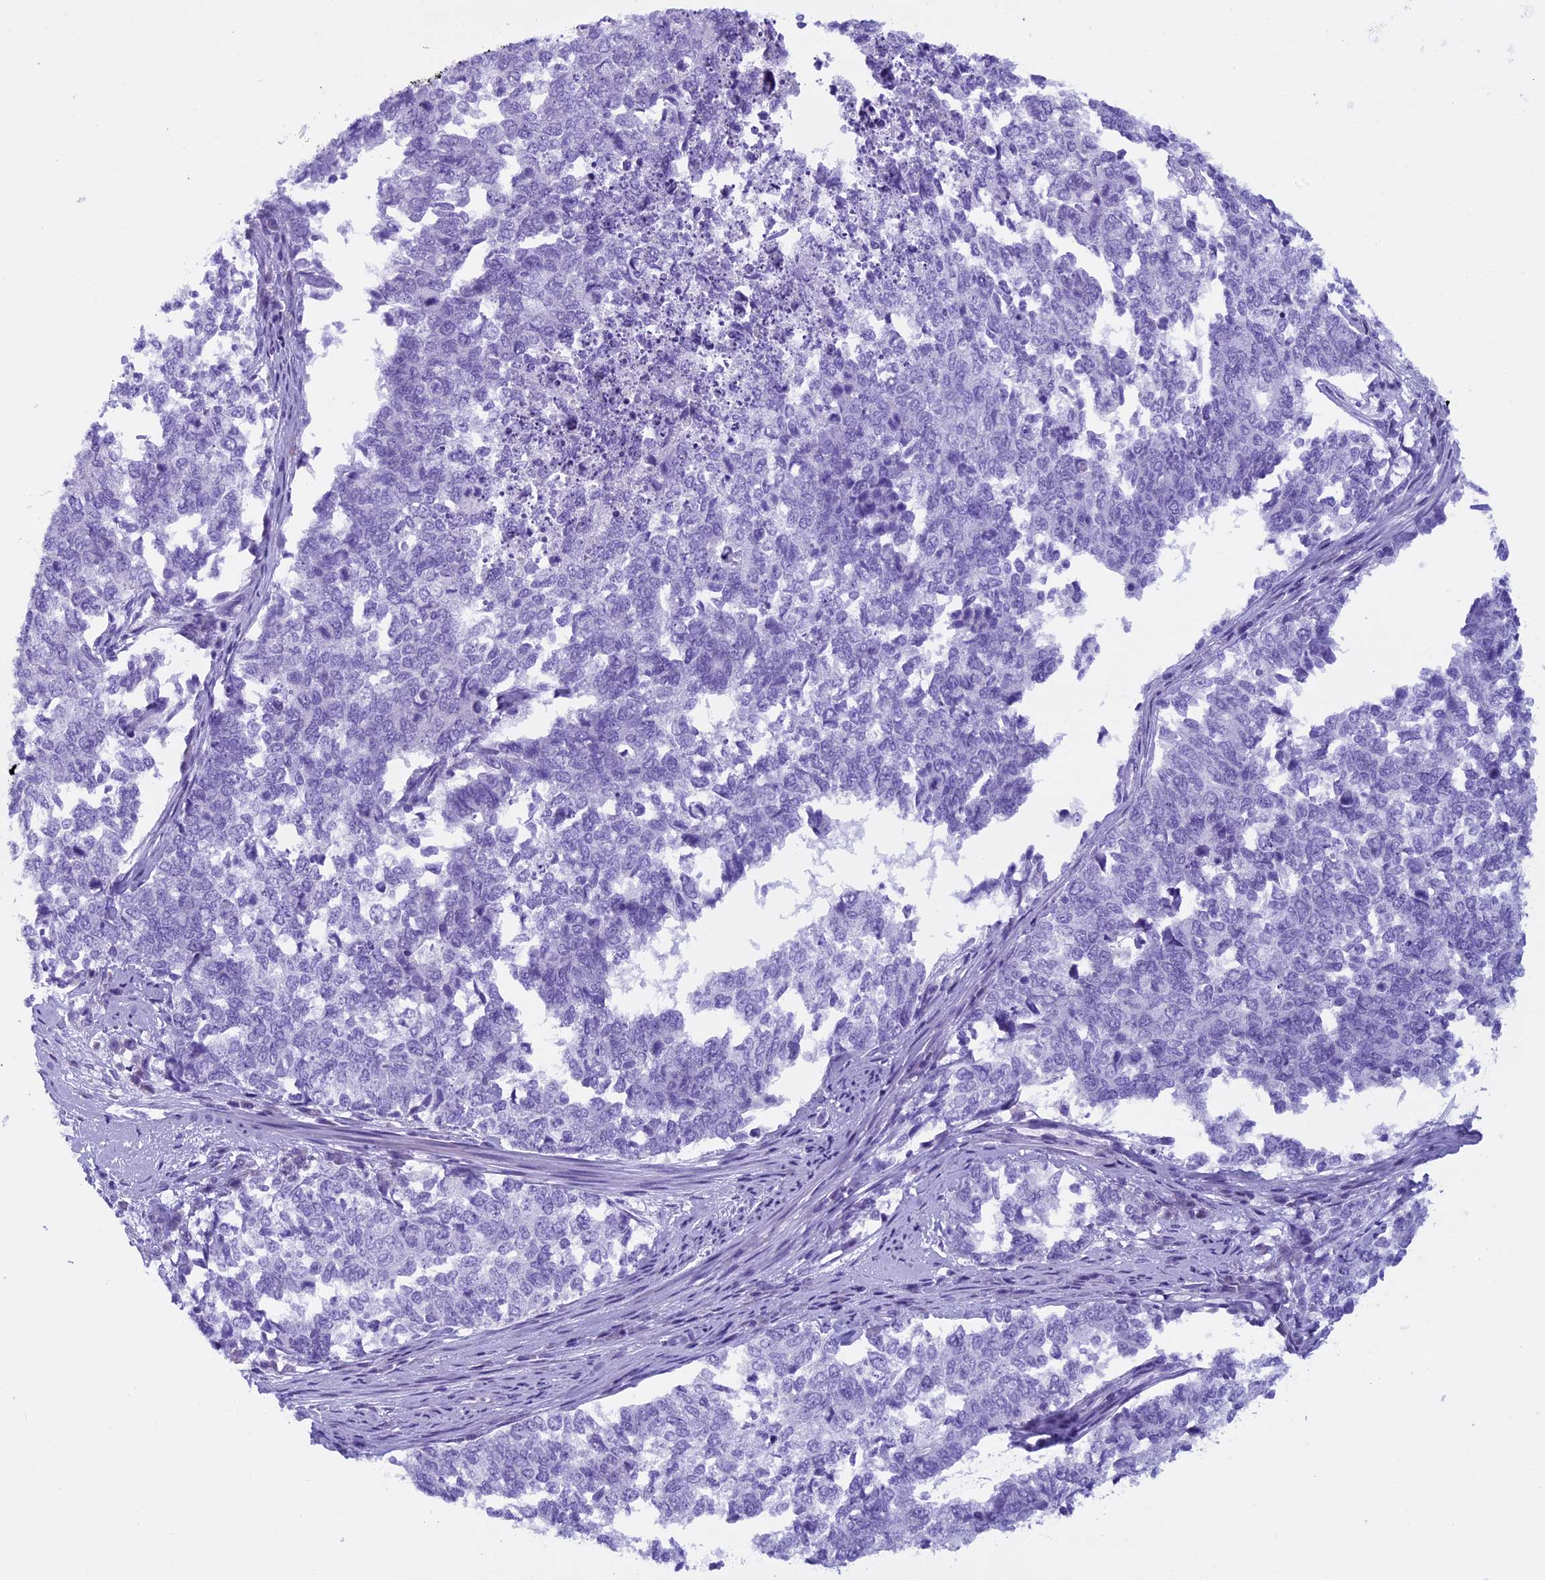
{"staining": {"intensity": "negative", "quantity": "none", "location": "none"}, "tissue": "cervical cancer", "cell_type": "Tumor cells", "image_type": "cancer", "snomed": [{"axis": "morphology", "description": "Squamous cell carcinoma, NOS"}, {"axis": "topography", "description": "Cervix"}], "caption": "Immunohistochemistry of human squamous cell carcinoma (cervical) shows no positivity in tumor cells. The staining is performed using DAB brown chromogen with nuclei counter-stained in using hematoxylin.", "gene": "ZNF563", "patient": {"sex": "female", "age": 63}}